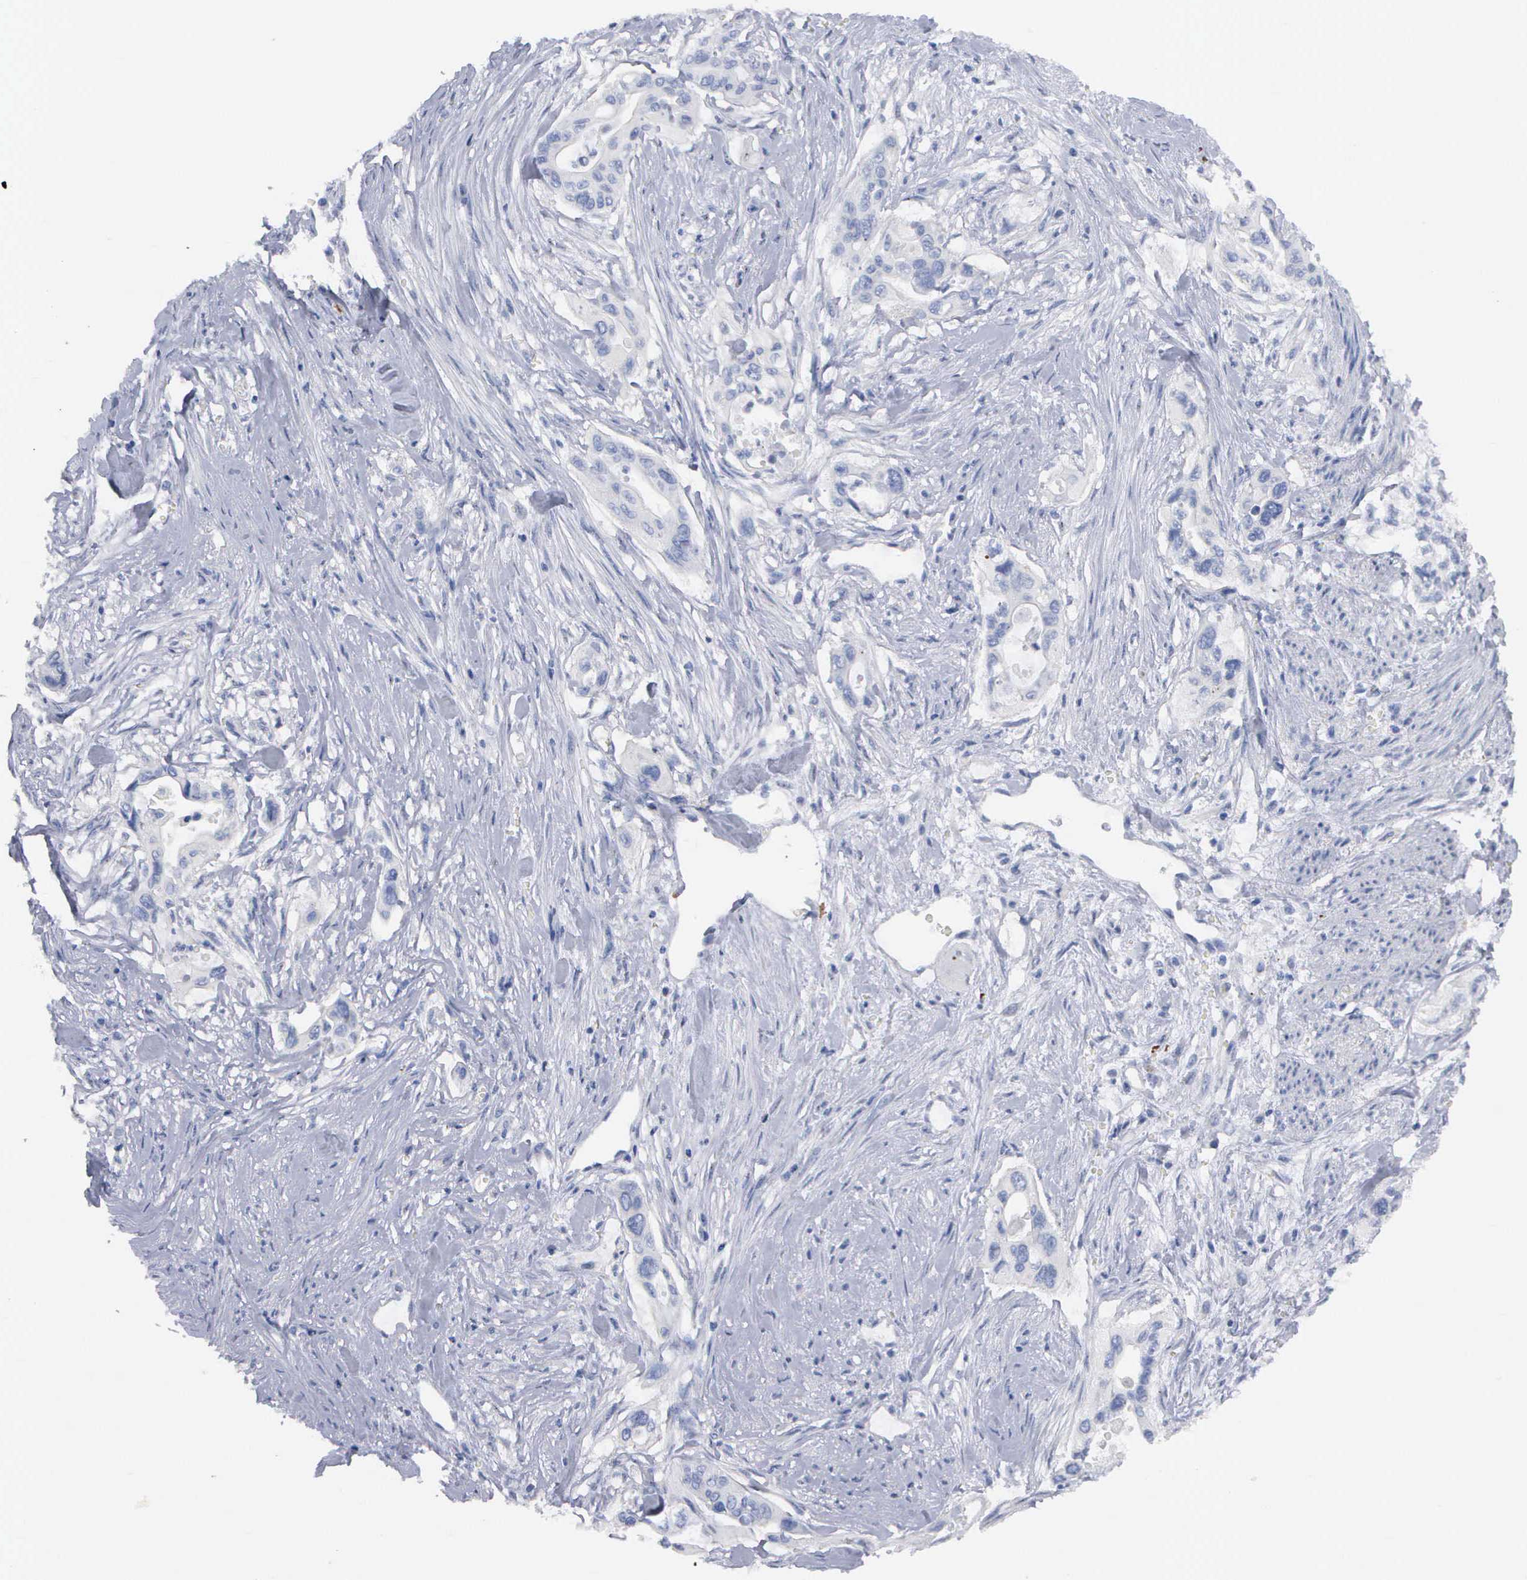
{"staining": {"intensity": "negative", "quantity": "none", "location": "none"}, "tissue": "pancreatic cancer", "cell_type": "Tumor cells", "image_type": "cancer", "snomed": [{"axis": "morphology", "description": "Adenocarcinoma, NOS"}, {"axis": "topography", "description": "Pancreas"}], "caption": "Human pancreatic cancer (adenocarcinoma) stained for a protein using immunohistochemistry (IHC) reveals no expression in tumor cells.", "gene": "ASPHD2", "patient": {"sex": "male", "age": 77}}